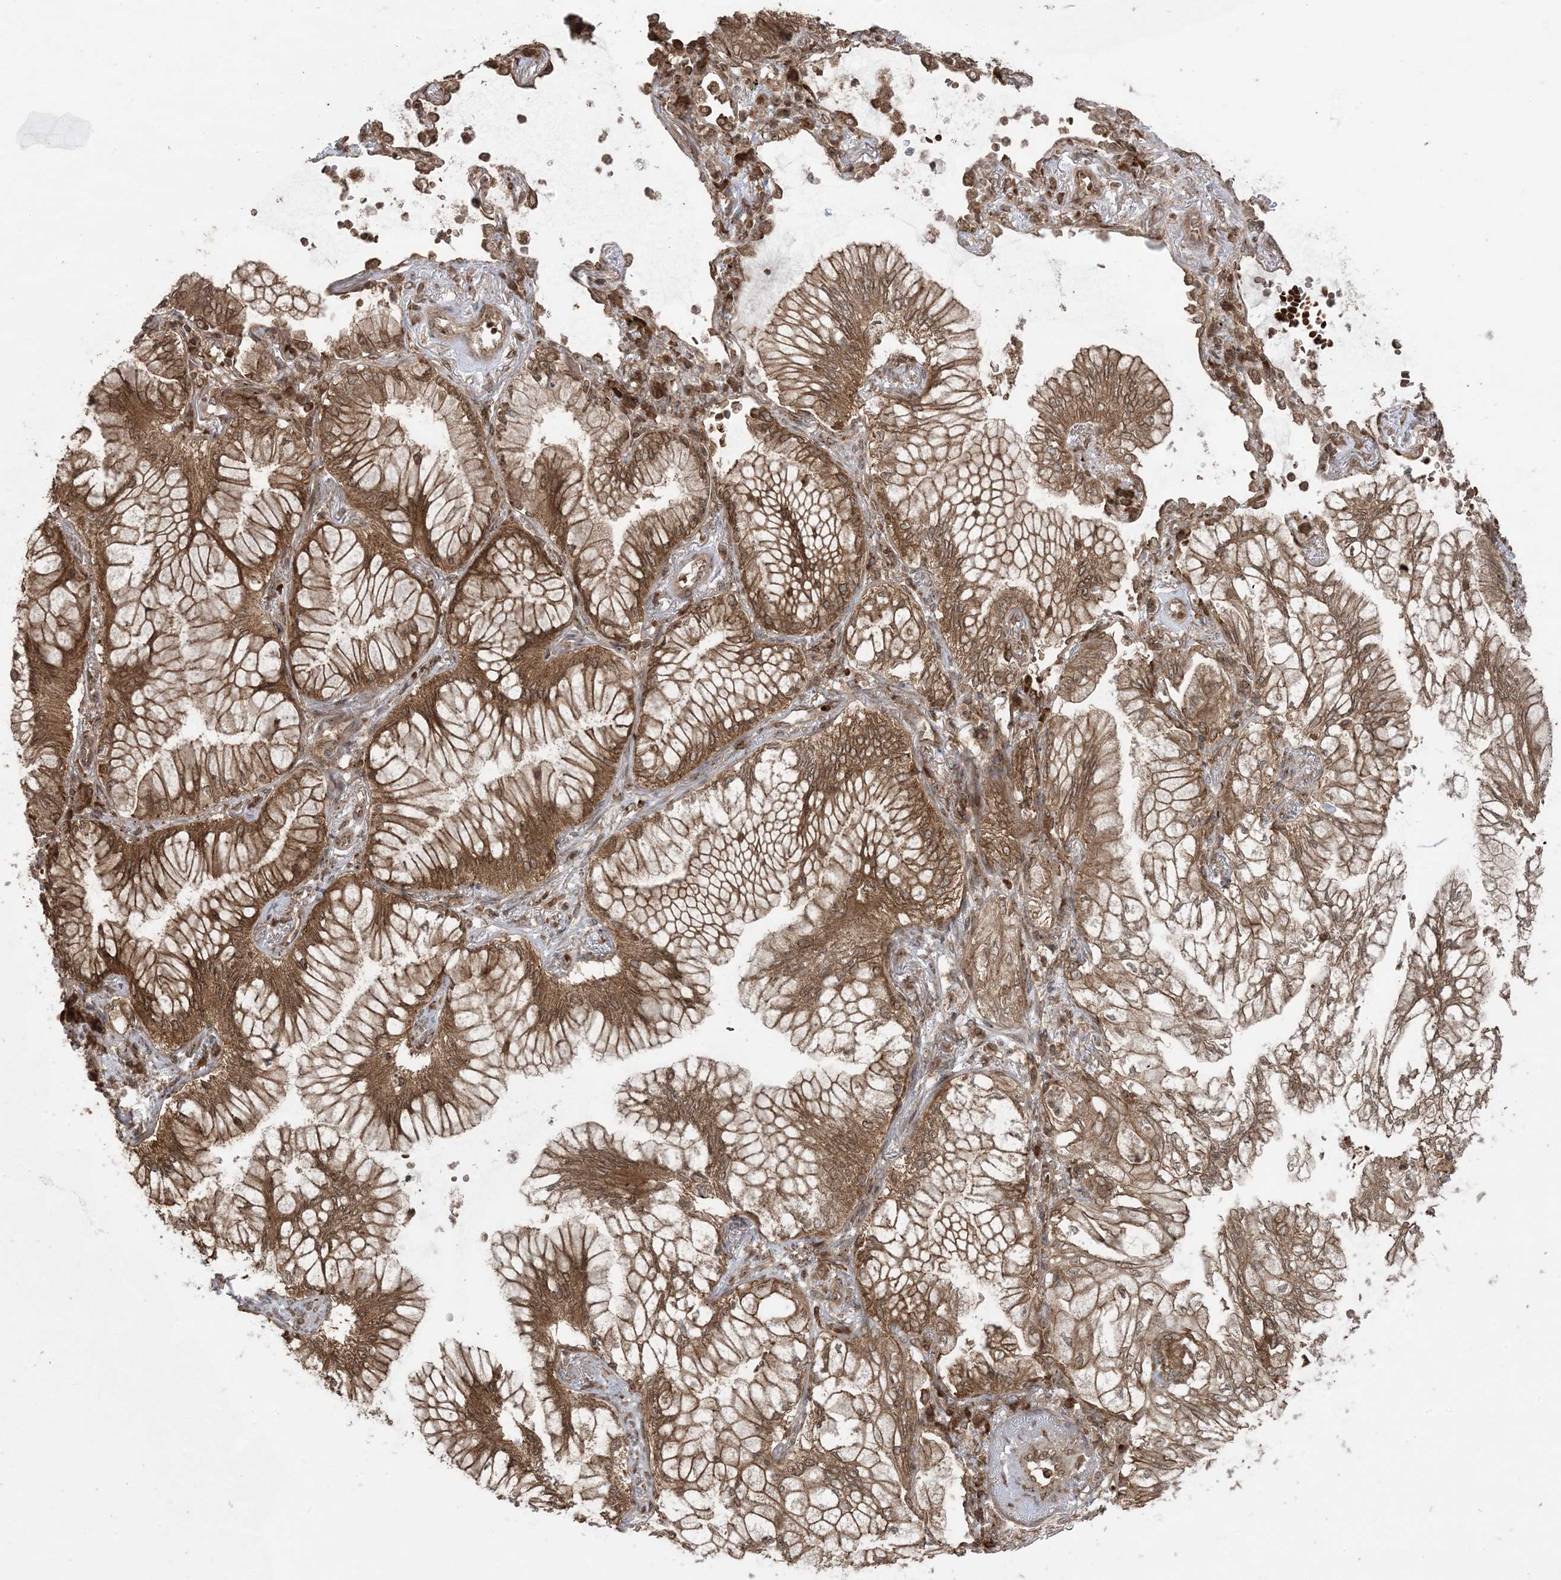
{"staining": {"intensity": "moderate", "quantity": ">75%", "location": "cytoplasmic/membranous"}, "tissue": "lung cancer", "cell_type": "Tumor cells", "image_type": "cancer", "snomed": [{"axis": "morphology", "description": "Adenocarcinoma, NOS"}, {"axis": "topography", "description": "Lung"}], "caption": "Protein staining of lung cancer tissue demonstrates moderate cytoplasmic/membranous expression in about >75% of tumor cells. (Stains: DAB (3,3'-diaminobenzidine) in brown, nuclei in blue, Microscopy: brightfield microscopy at high magnification).", "gene": "DDX19B", "patient": {"sex": "female", "age": 70}}